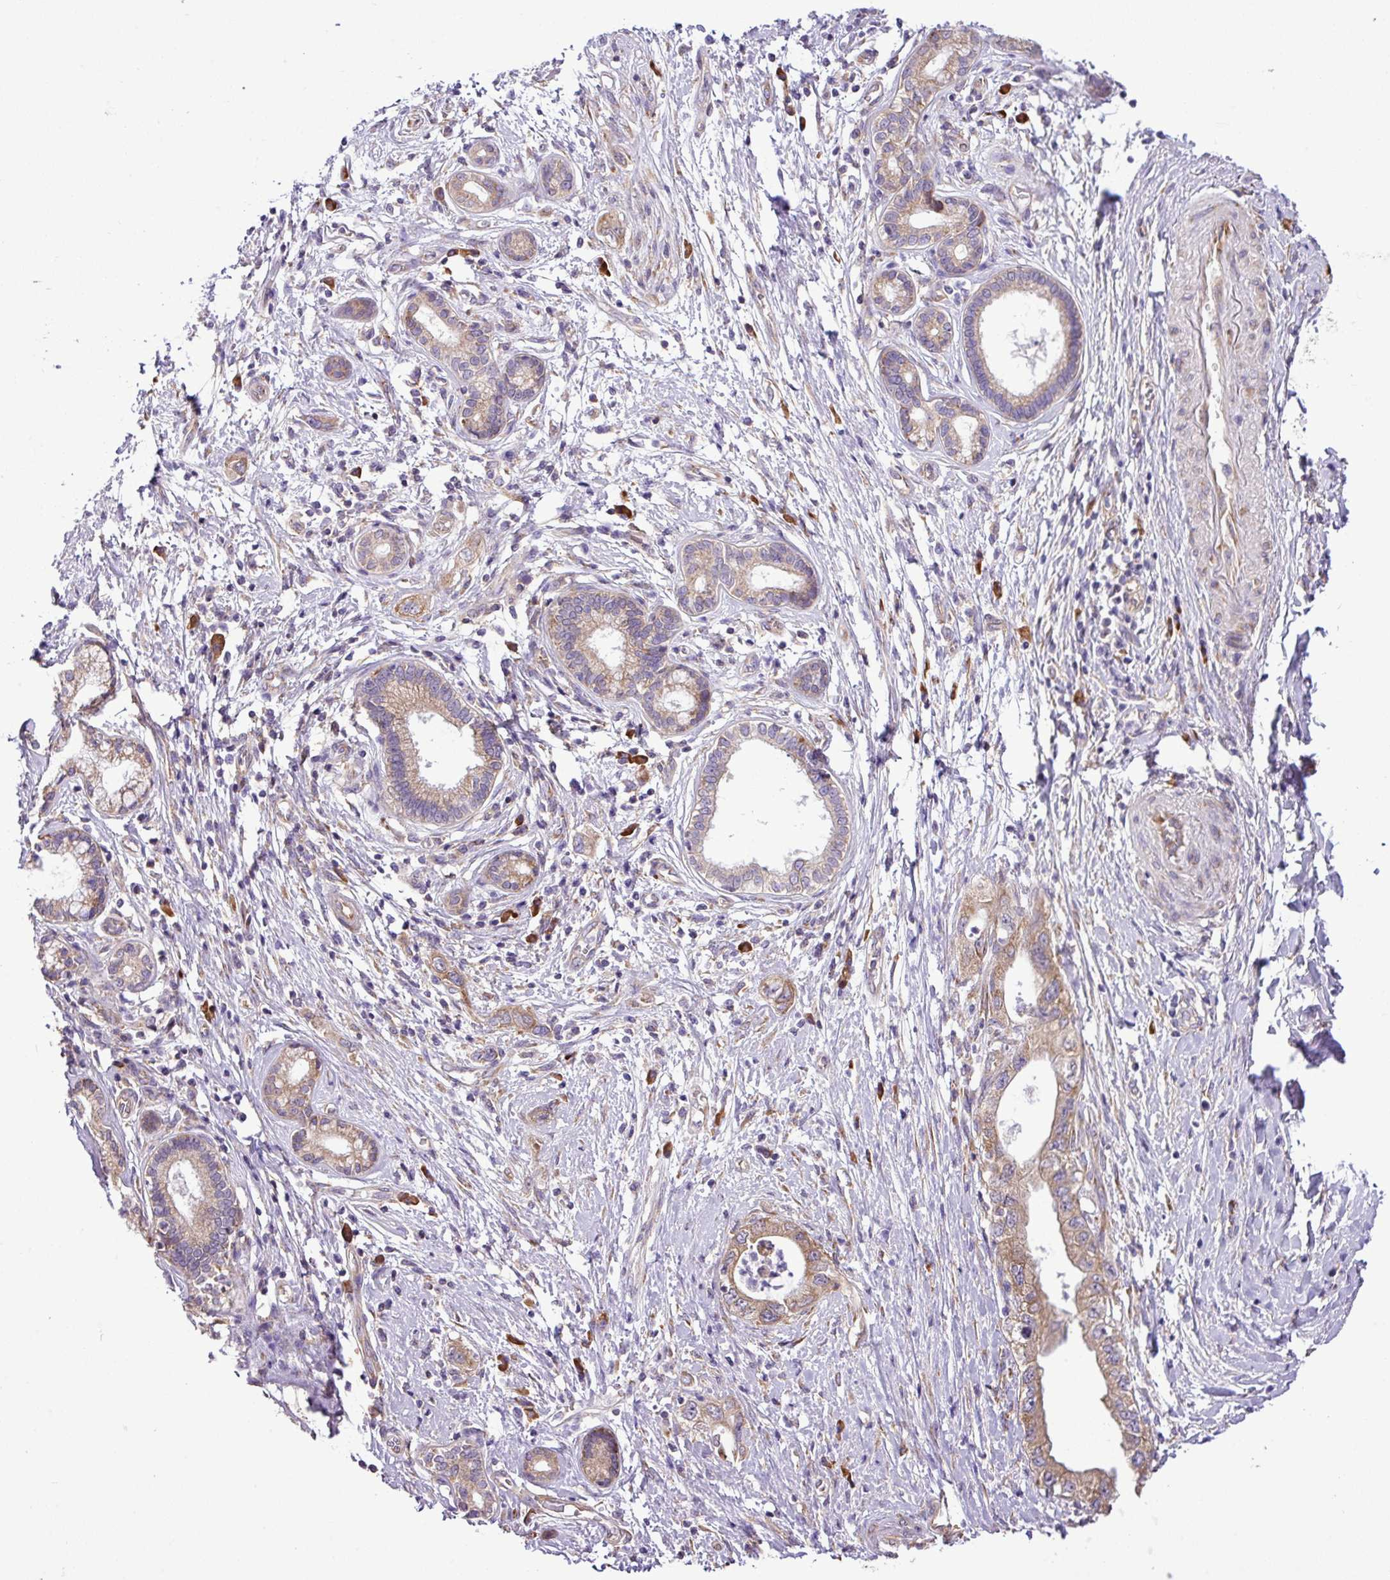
{"staining": {"intensity": "moderate", "quantity": ">75%", "location": "cytoplasmic/membranous"}, "tissue": "pancreatic cancer", "cell_type": "Tumor cells", "image_type": "cancer", "snomed": [{"axis": "morphology", "description": "Adenocarcinoma, NOS"}, {"axis": "topography", "description": "Pancreas"}], "caption": "This is a photomicrograph of immunohistochemistry staining of pancreatic cancer (adenocarcinoma), which shows moderate staining in the cytoplasmic/membranous of tumor cells.", "gene": "RPL13", "patient": {"sex": "female", "age": 73}}